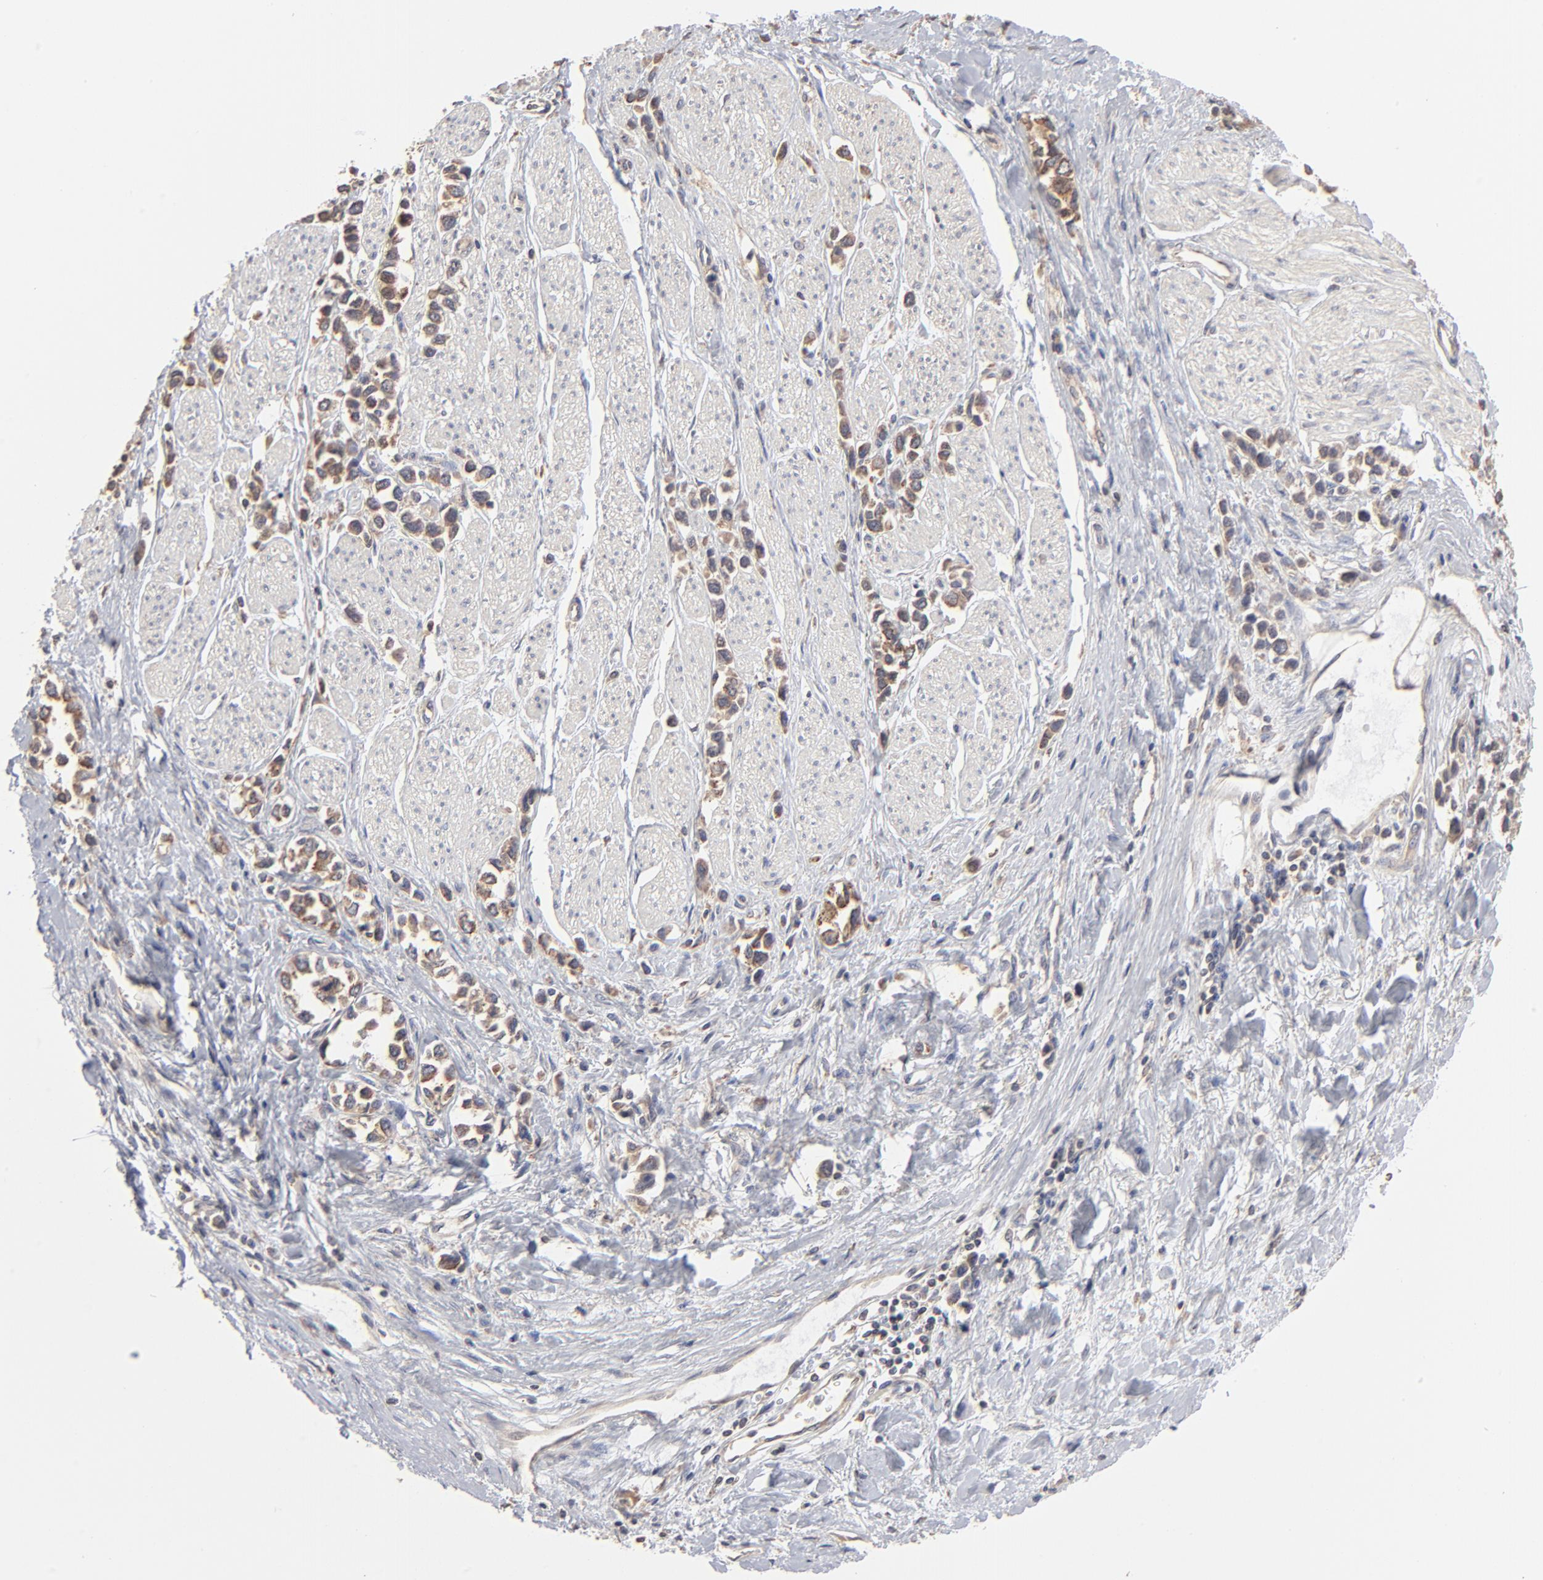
{"staining": {"intensity": "strong", "quantity": "25%-75%", "location": "cytoplasmic/membranous"}, "tissue": "stomach cancer", "cell_type": "Tumor cells", "image_type": "cancer", "snomed": [{"axis": "morphology", "description": "Adenocarcinoma, NOS"}, {"axis": "topography", "description": "Stomach, upper"}], "caption": "Immunohistochemical staining of human stomach adenocarcinoma exhibits high levels of strong cytoplasmic/membranous expression in about 25%-75% of tumor cells.", "gene": "RNF213", "patient": {"sex": "male", "age": 76}}